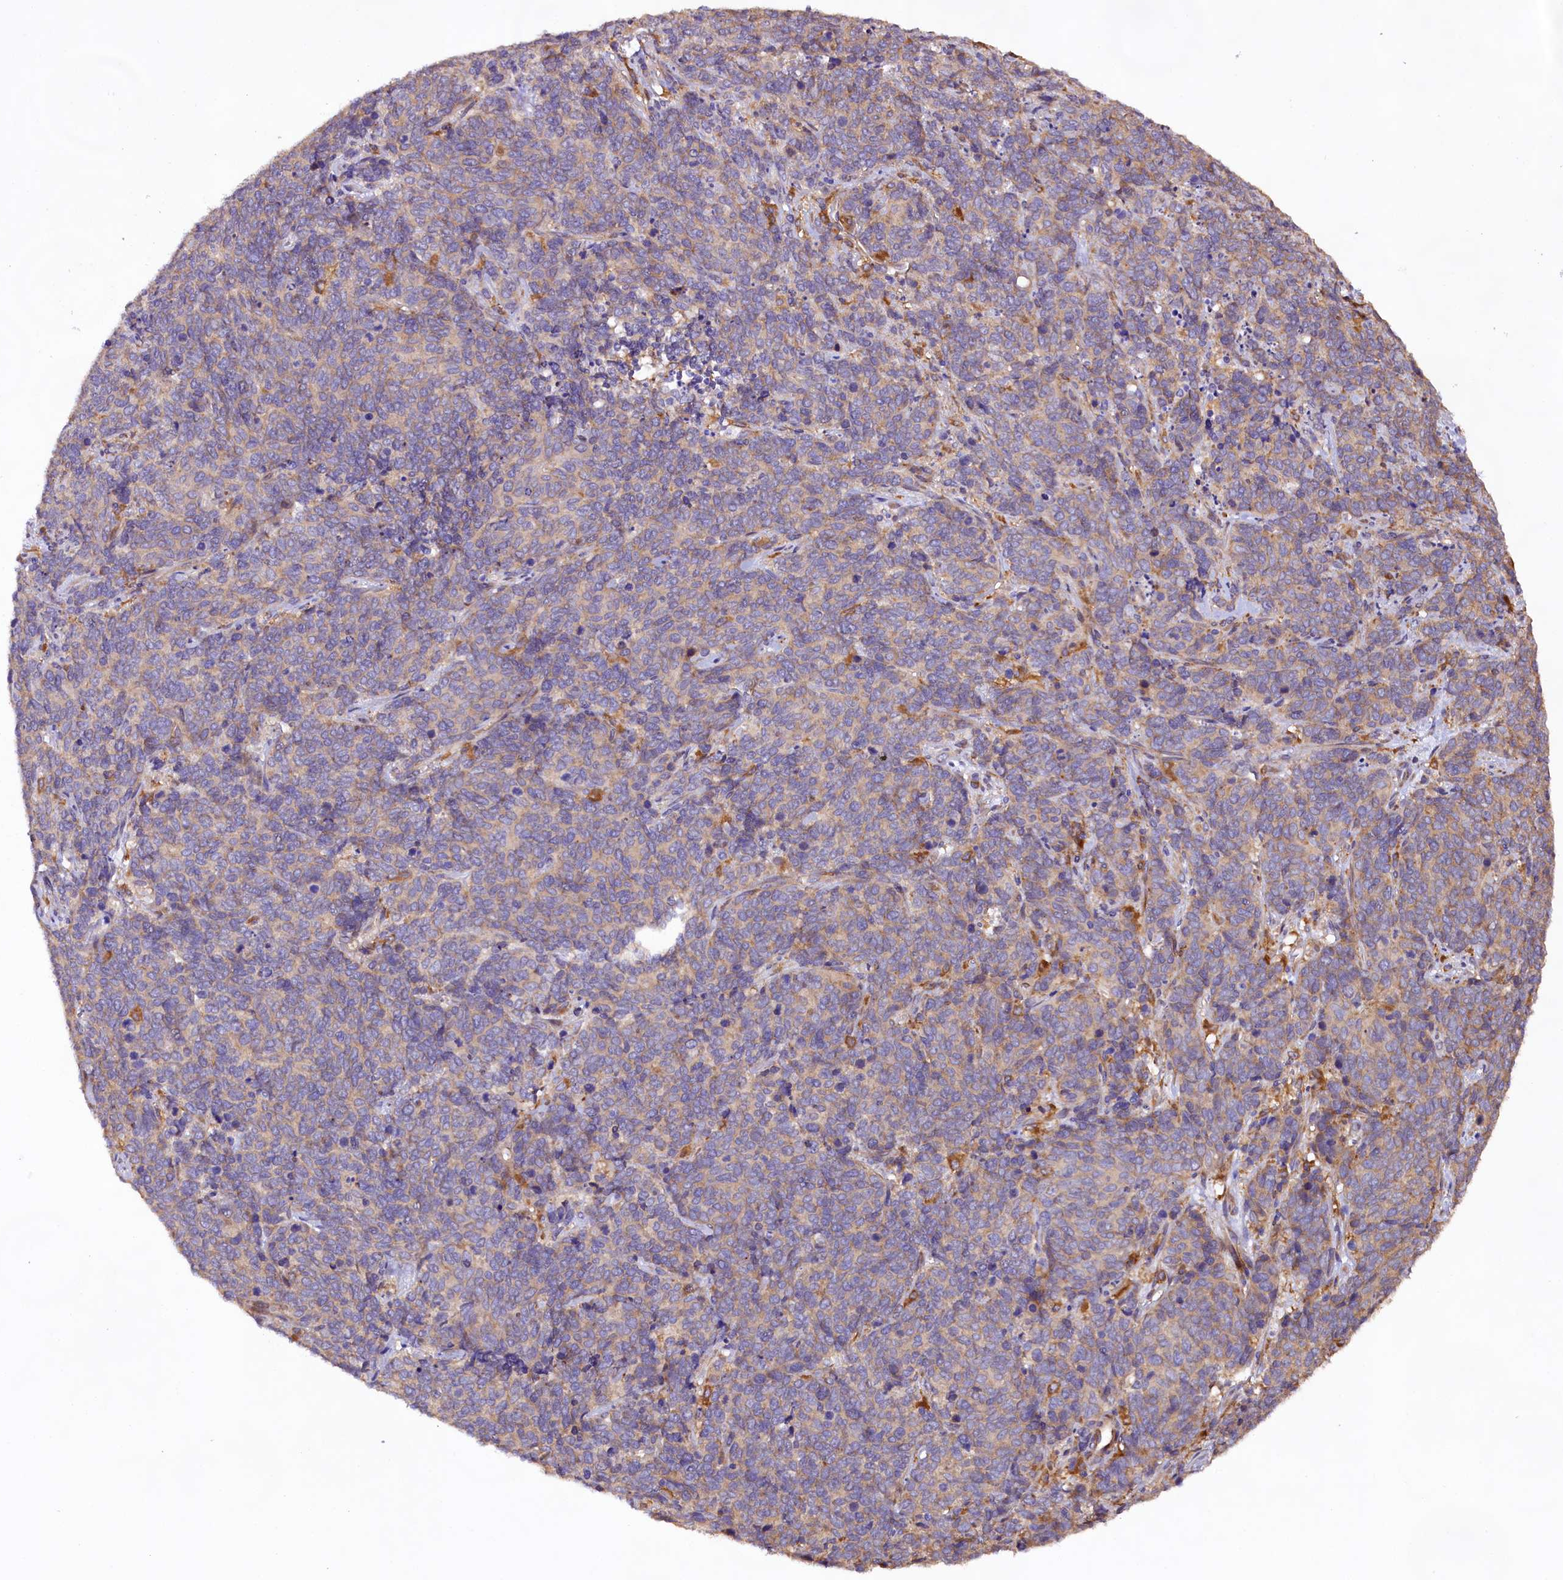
{"staining": {"intensity": "weak", "quantity": "<25%", "location": "cytoplasmic/membranous"}, "tissue": "cervical cancer", "cell_type": "Tumor cells", "image_type": "cancer", "snomed": [{"axis": "morphology", "description": "Squamous cell carcinoma, NOS"}, {"axis": "topography", "description": "Cervix"}], "caption": "Protein analysis of cervical cancer displays no significant positivity in tumor cells.", "gene": "DMXL2", "patient": {"sex": "female", "age": 60}}